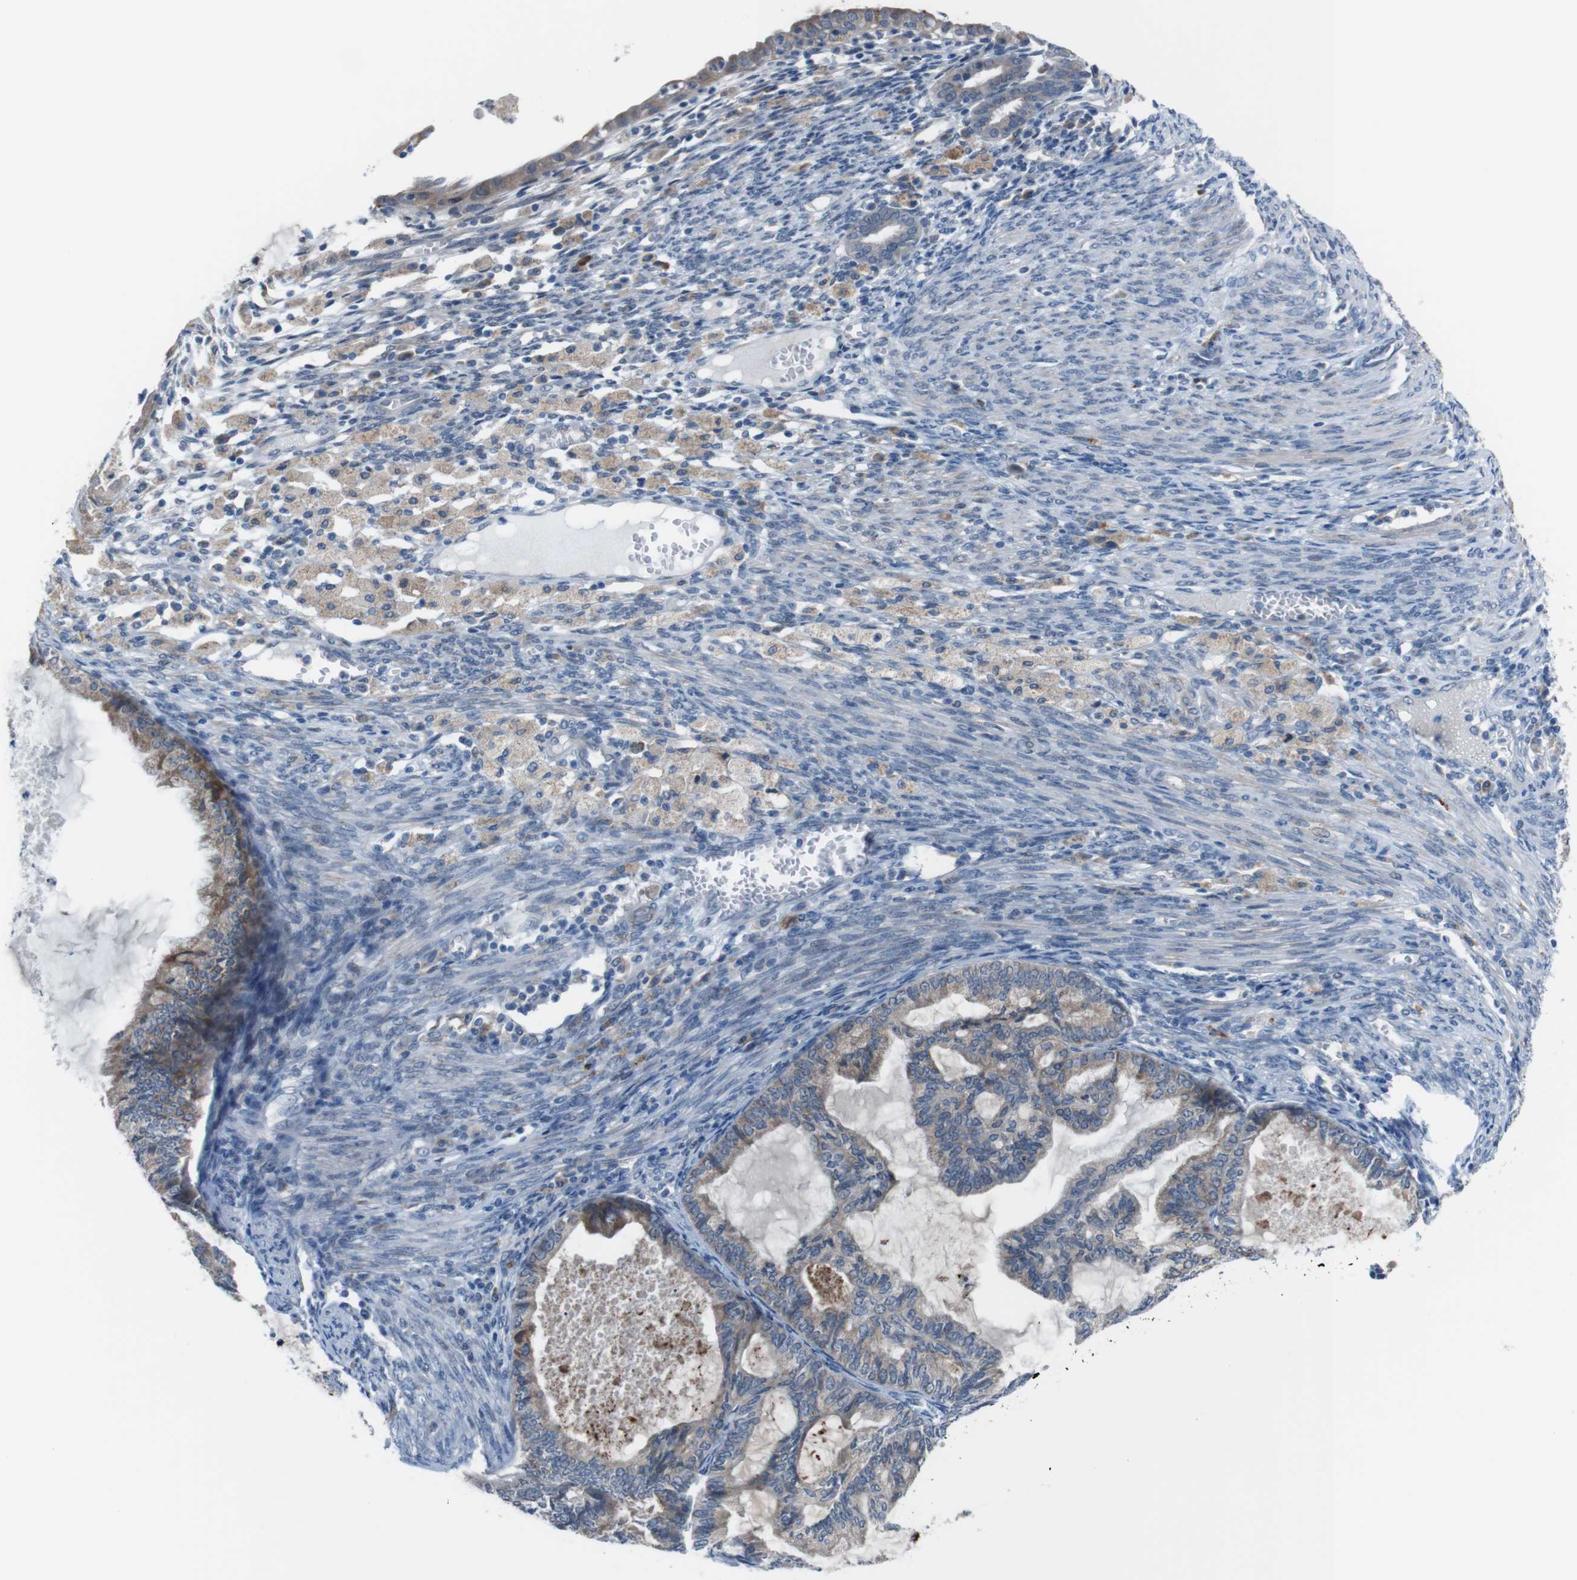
{"staining": {"intensity": "weak", "quantity": ">75%", "location": "nuclear"}, "tissue": "cervical cancer", "cell_type": "Tumor cells", "image_type": "cancer", "snomed": [{"axis": "morphology", "description": "Normal tissue, NOS"}, {"axis": "morphology", "description": "Adenocarcinoma, NOS"}, {"axis": "topography", "description": "Cervix"}, {"axis": "topography", "description": "Endometrium"}], "caption": "Immunohistochemical staining of human adenocarcinoma (cervical) displays low levels of weak nuclear protein expression in approximately >75% of tumor cells. (Brightfield microscopy of DAB IHC at high magnification).", "gene": "CDH22", "patient": {"sex": "female", "age": 86}}